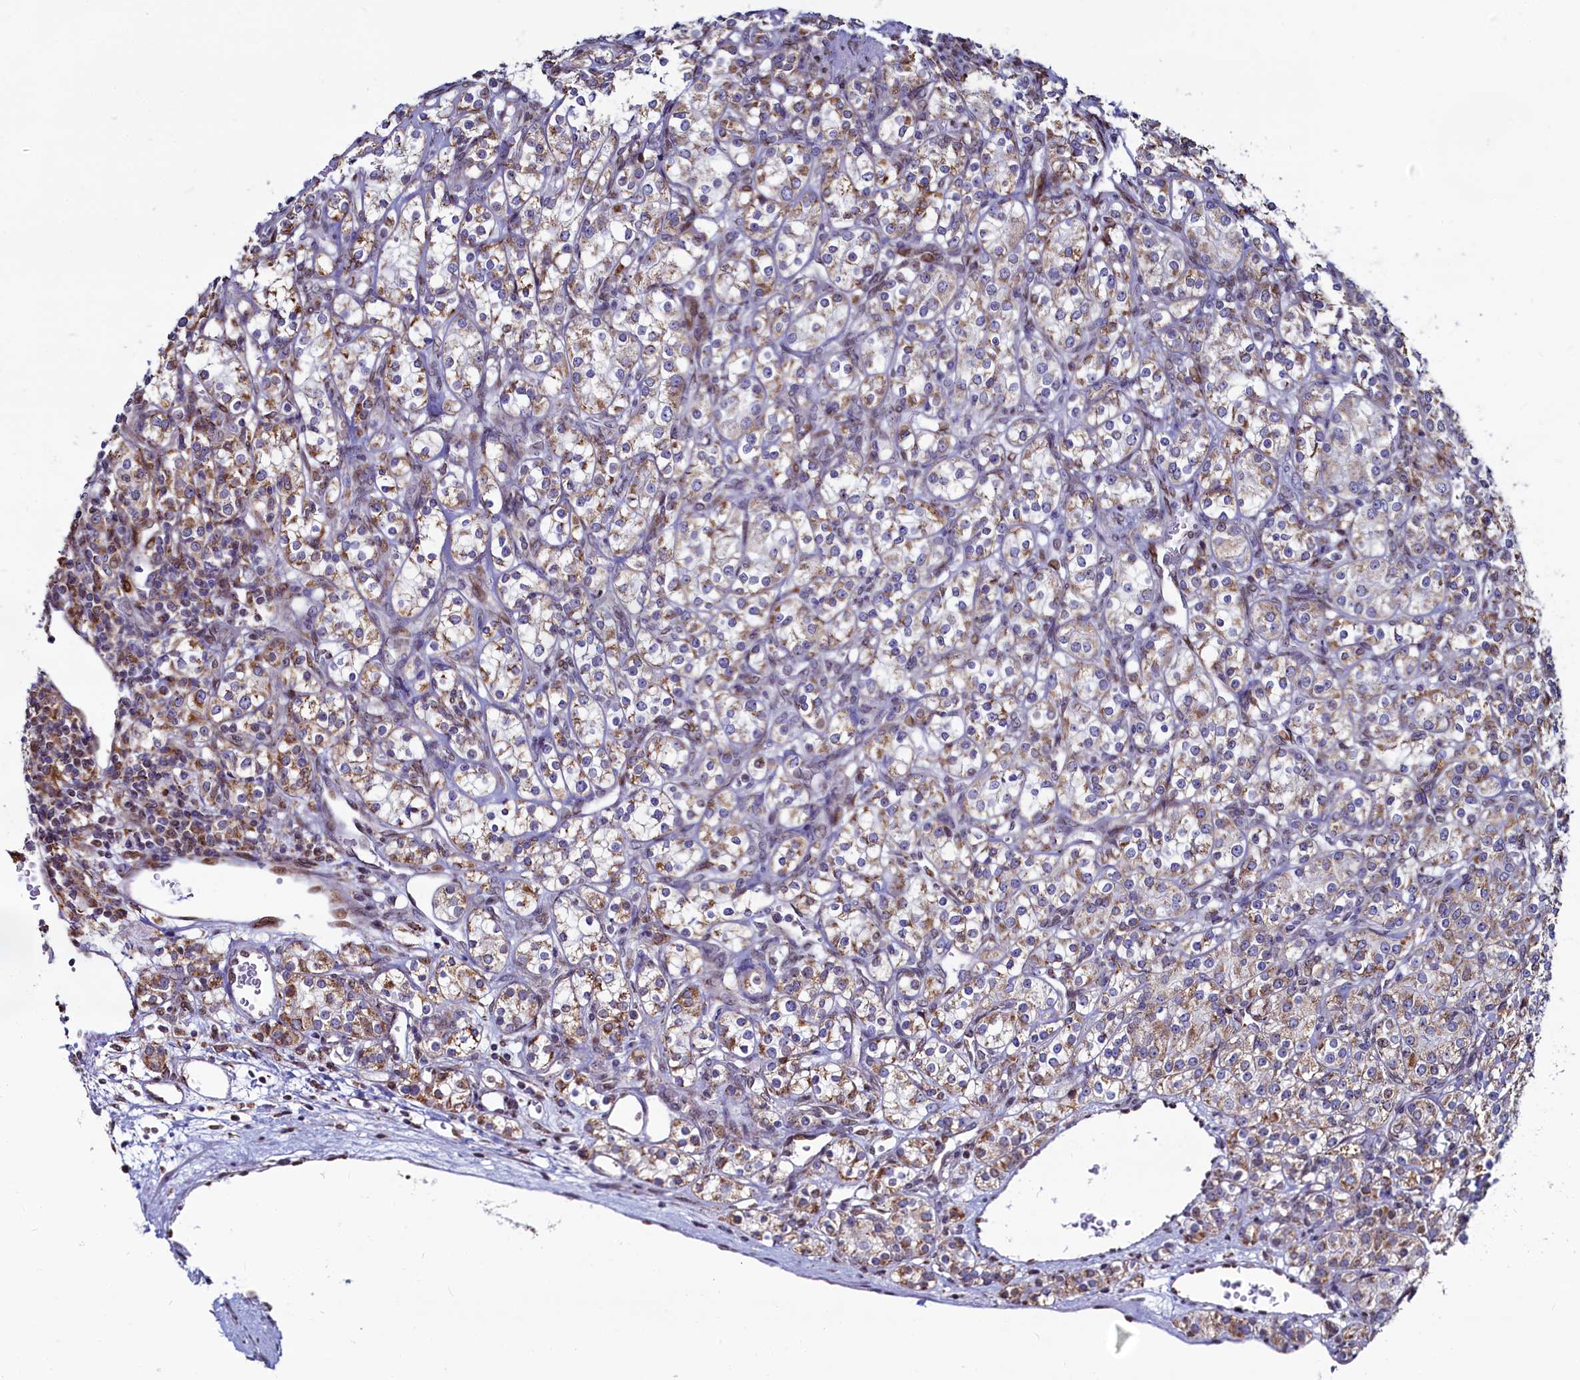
{"staining": {"intensity": "moderate", "quantity": ">75%", "location": "cytoplasmic/membranous"}, "tissue": "renal cancer", "cell_type": "Tumor cells", "image_type": "cancer", "snomed": [{"axis": "morphology", "description": "Adenocarcinoma, NOS"}, {"axis": "topography", "description": "Kidney"}], "caption": "IHC histopathology image of neoplastic tissue: renal adenocarcinoma stained using immunohistochemistry (IHC) shows medium levels of moderate protein expression localized specifically in the cytoplasmic/membranous of tumor cells, appearing as a cytoplasmic/membranous brown color.", "gene": "HDGFL3", "patient": {"sex": "male", "age": 77}}